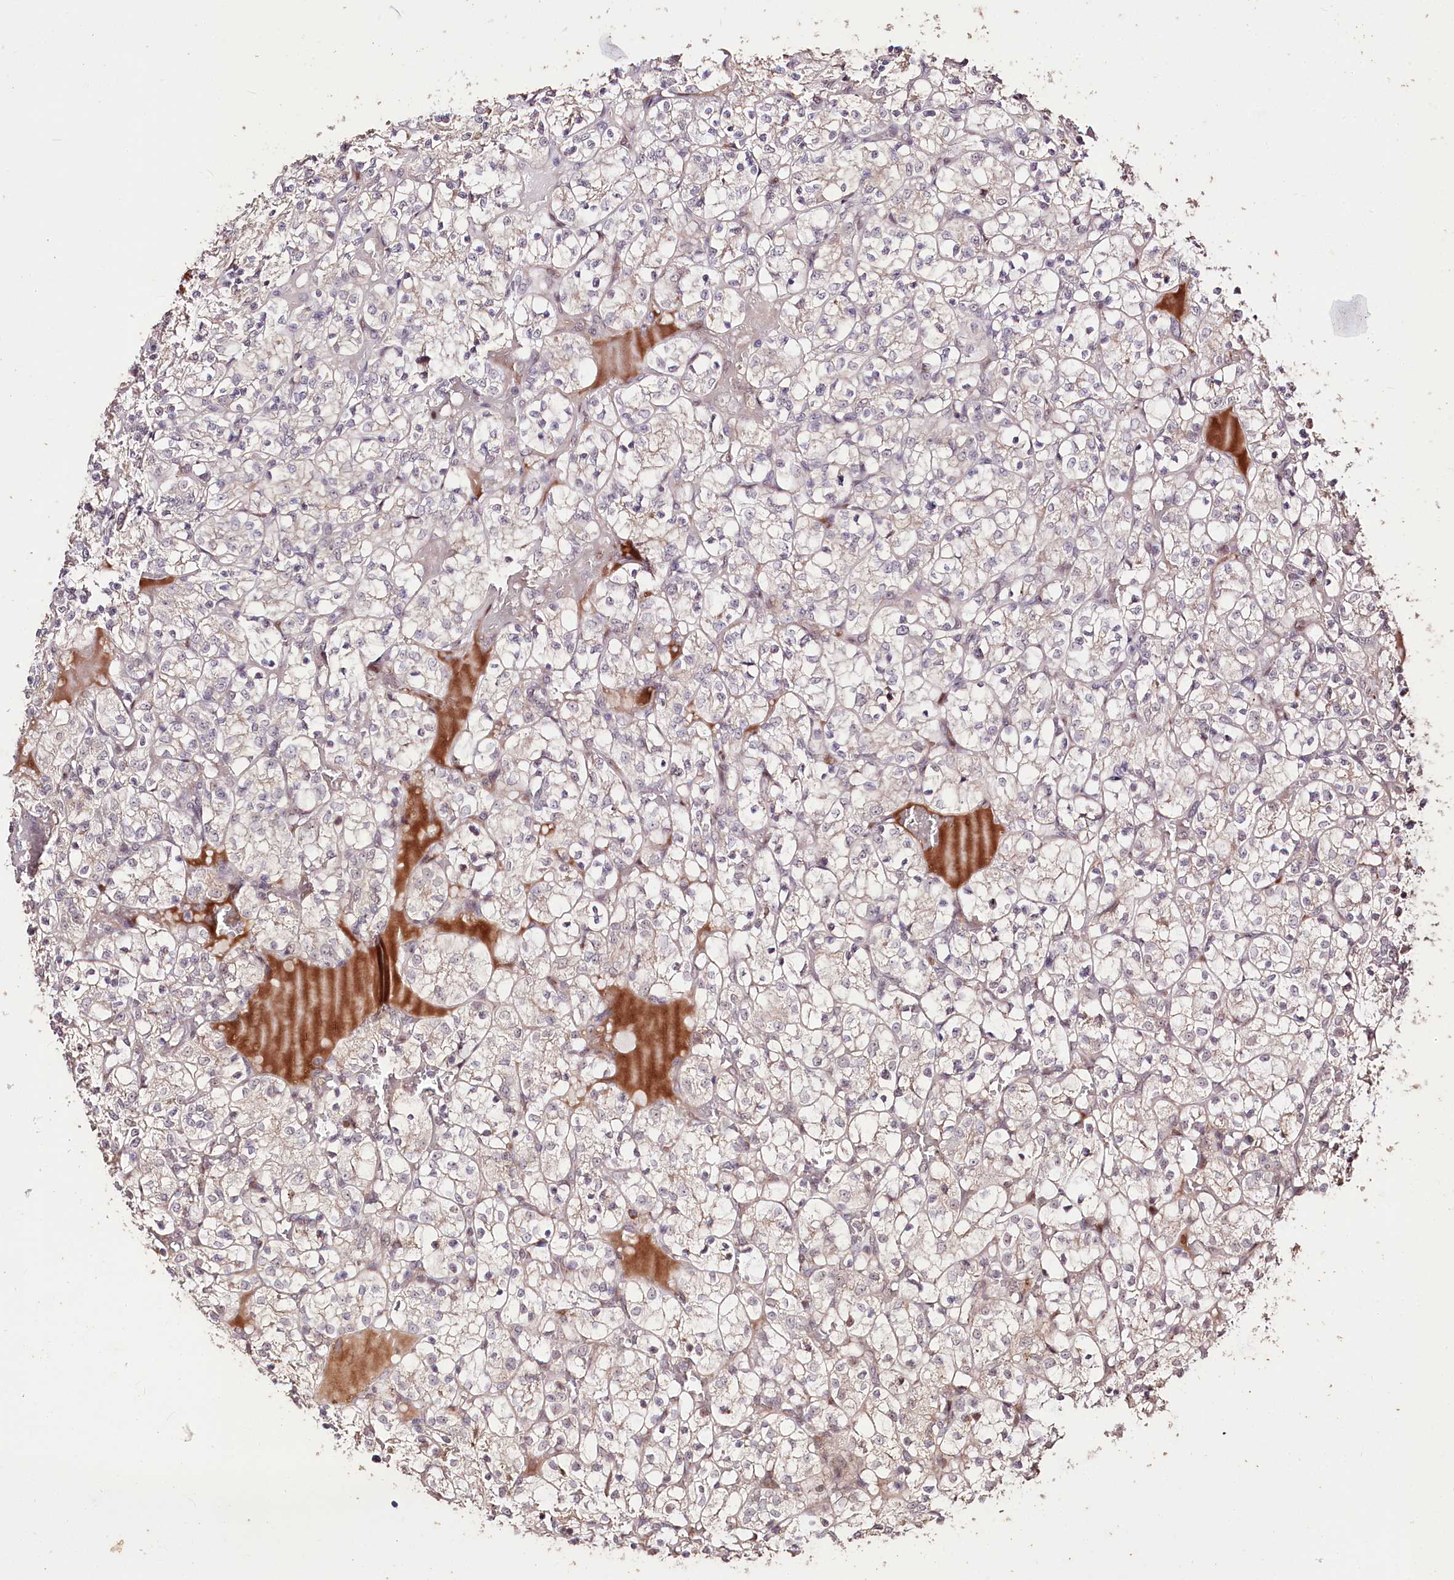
{"staining": {"intensity": "negative", "quantity": "none", "location": "none"}, "tissue": "renal cancer", "cell_type": "Tumor cells", "image_type": "cancer", "snomed": [{"axis": "morphology", "description": "Adenocarcinoma, NOS"}, {"axis": "topography", "description": "Kidney"}], "caption": "Tumor cells are negative for brown protein staining in renal cancer (adenocarcinoma). (Stains: DAB immunohistochemistry (IHC) with hematoxylin counter stain, Microscopy: brightfield microscopy at high magnification).", "gene": "CARD19", "patient": {"sex": "female", "age": 69}}